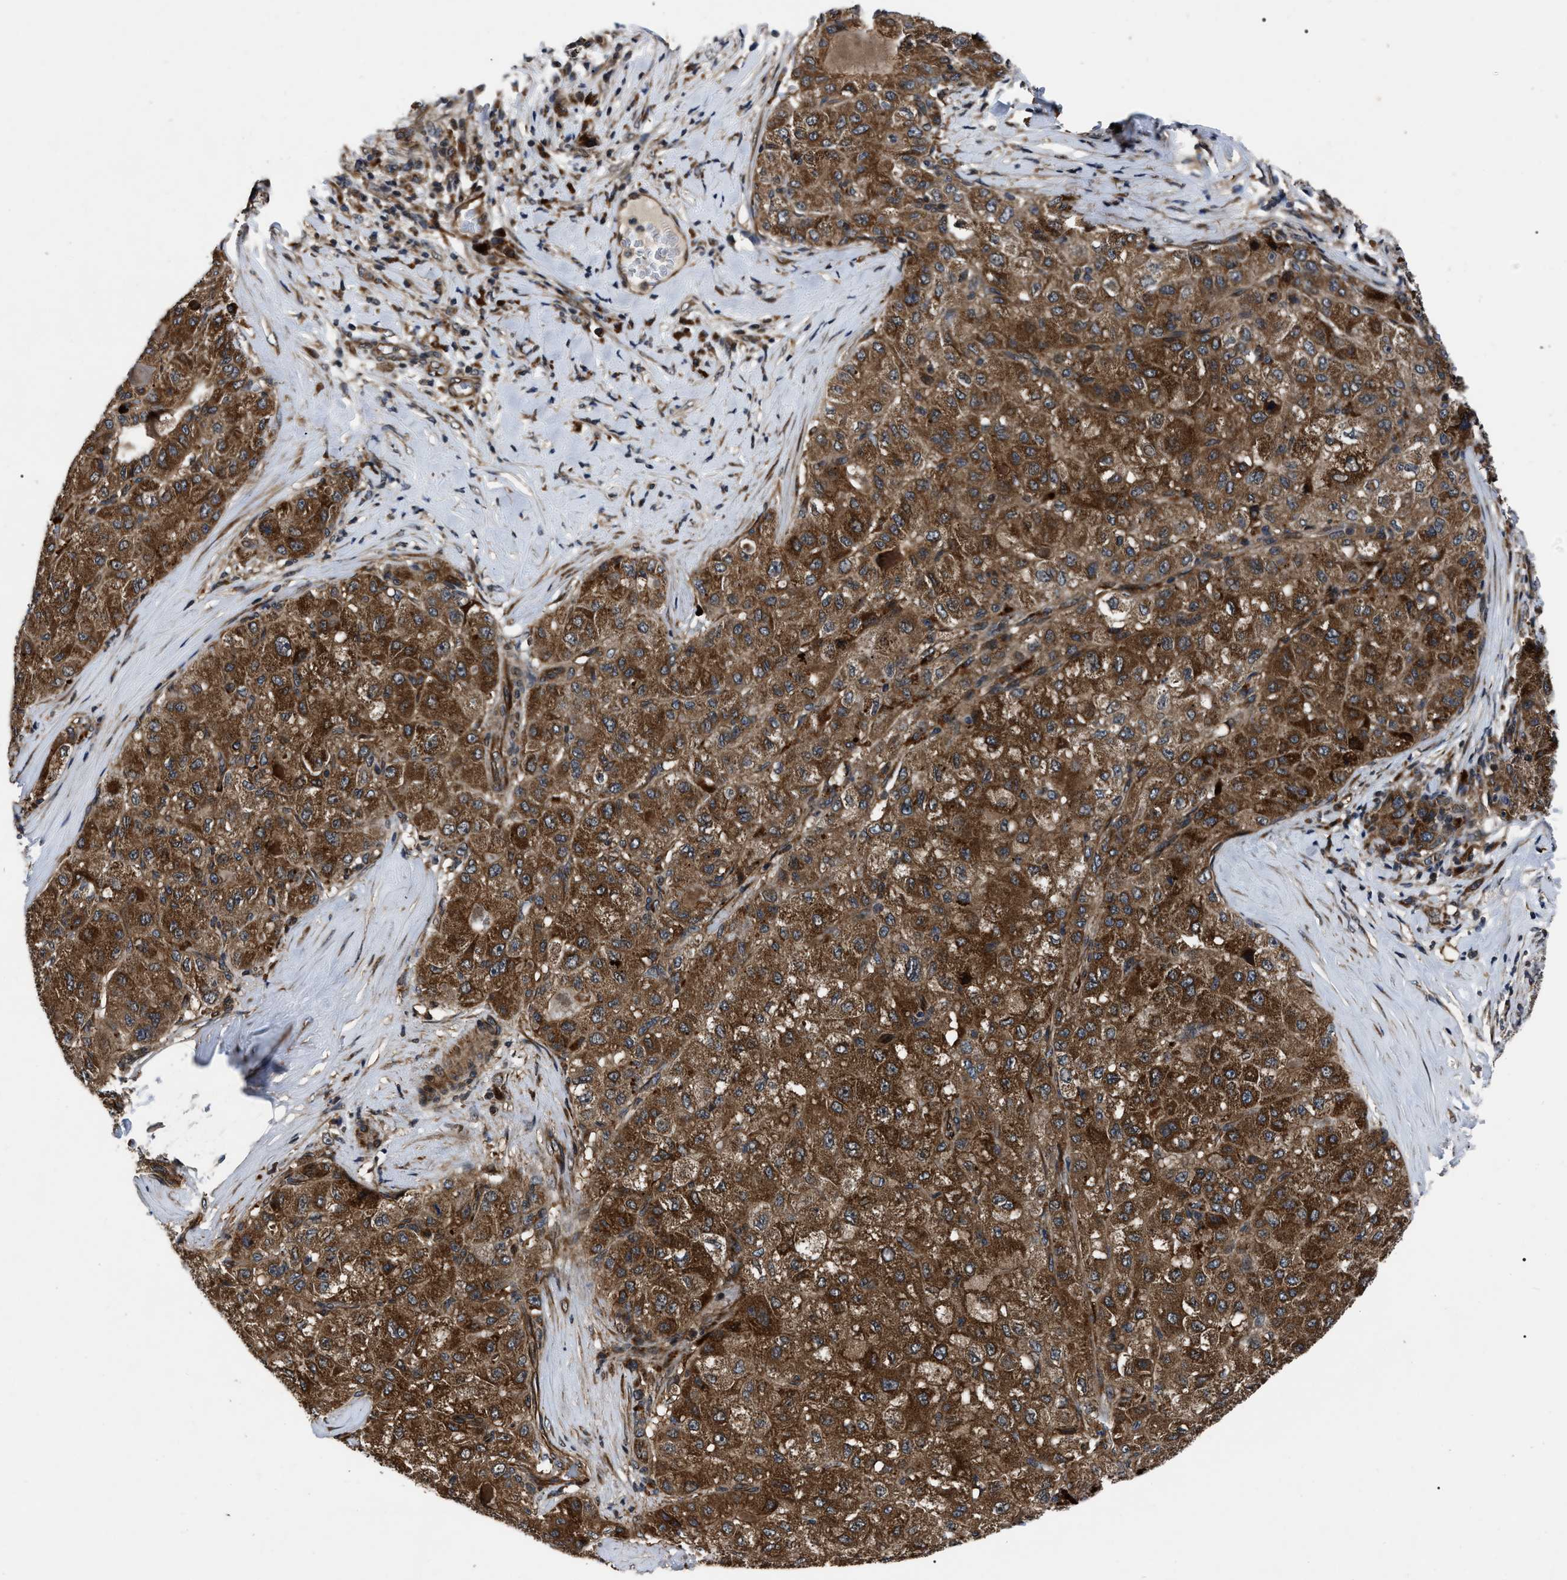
{"staining": {"intensity": "strong", "quantity": ">75%", "location": "cytoplasmic/membranous"}, "tissue": "liver cancer", "cell_type": "Tumor cells", "image_type": "cancer", "snomed": [{"axis": "morphology", "description": "Carcinoma, Hepatocellular, NOS"}, {"axis": "topography", "description": "Liver"}], "caption": "Immunohistochemistry (IHC) histopathology image of human hepatocellular carcinoma (liver) stained for a protein (brown), which reveals high levels of strong cytoplasmic/membranous positivity in about >75% of tumor cells.", "gene": "PPWD1", "patient": {"sex": "male", "age": 80}}